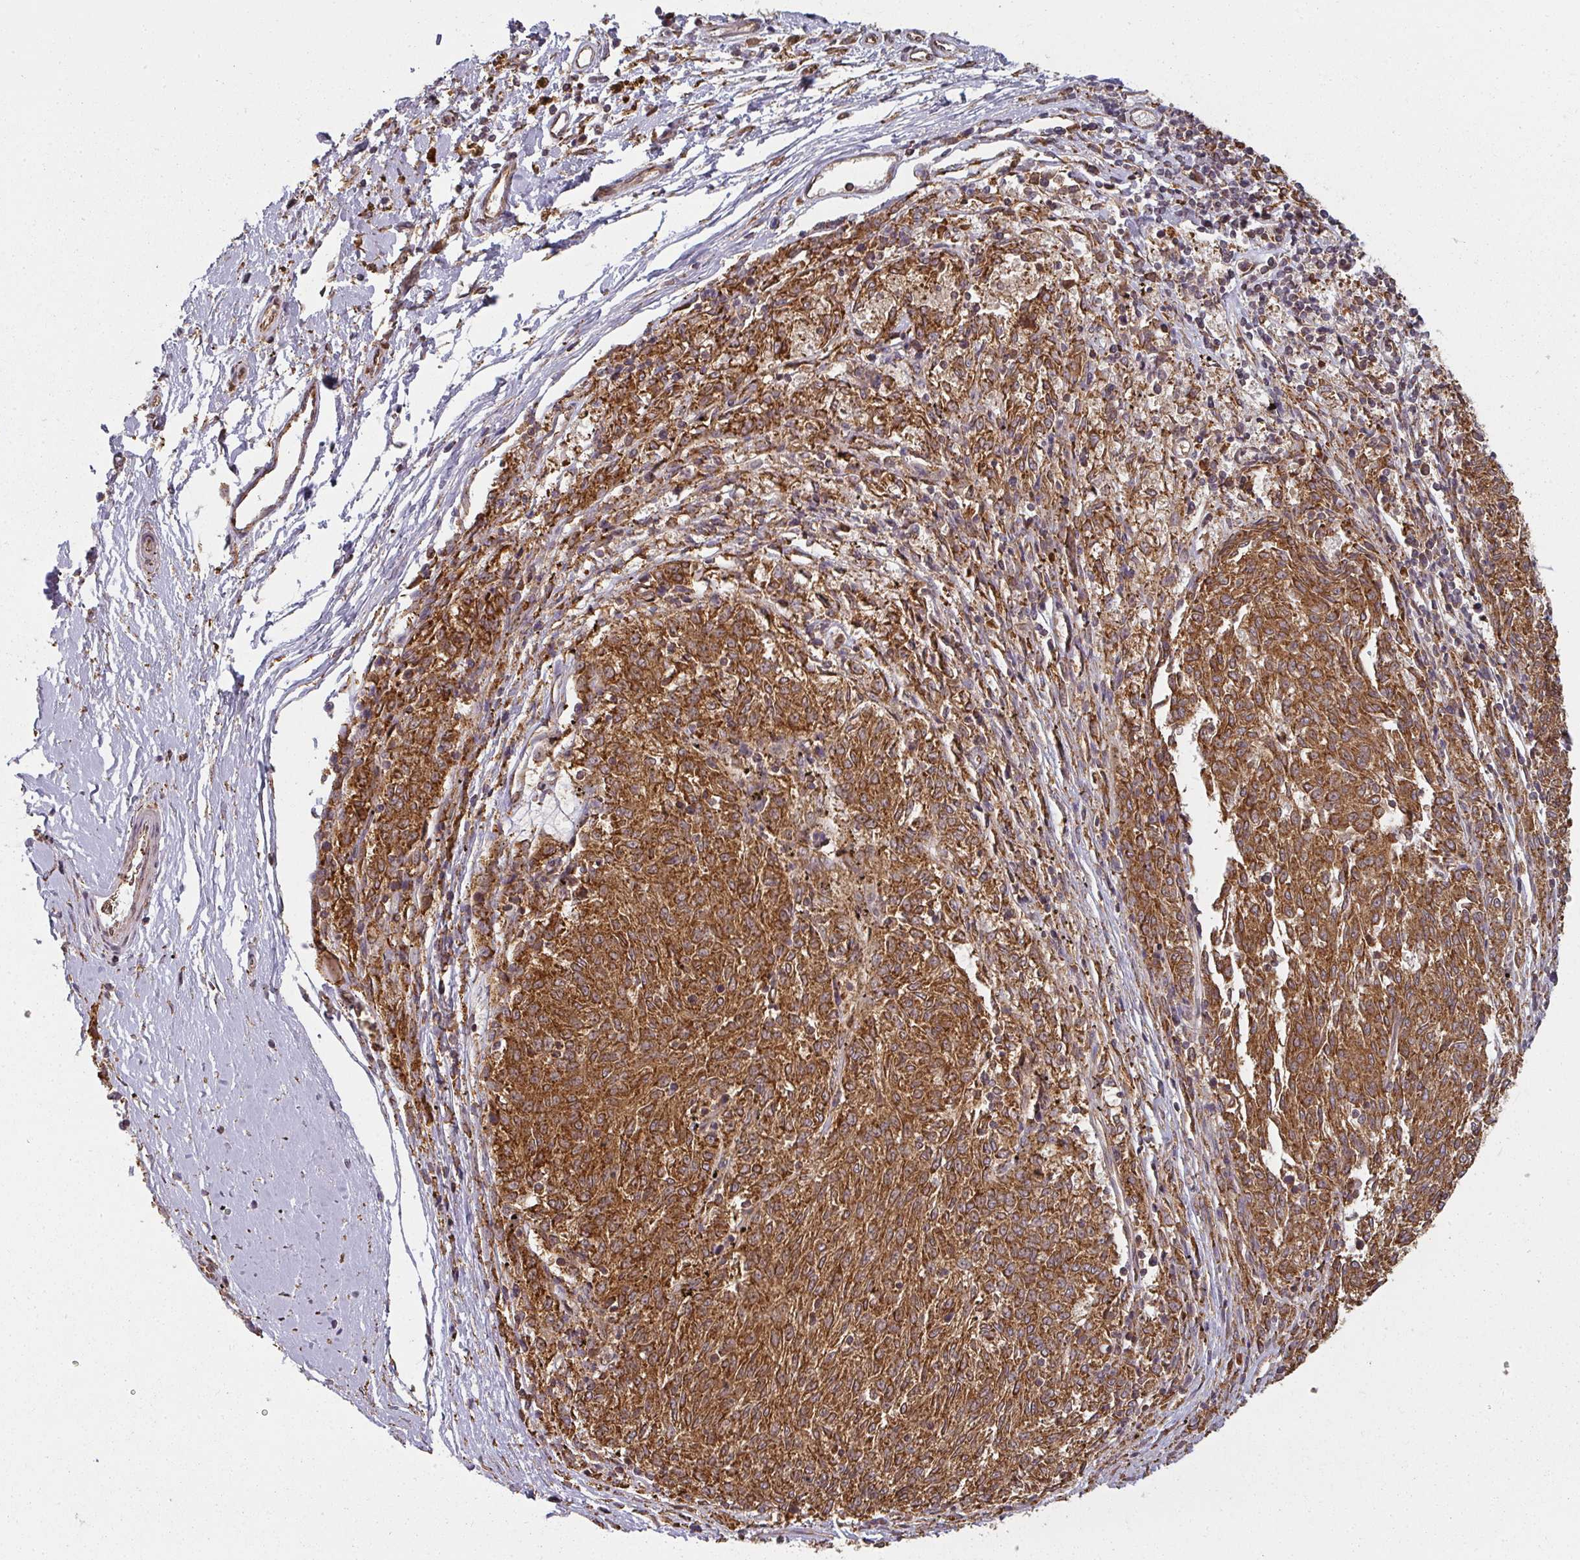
{"staining": {"intensity": "strong", "quantity": ">75%", "location": "cytoplasmic/membranous"}, "tissue": "melanoma", "cell_type": "Tumor cells", "image_type": "cancer", "snomed": [{"axis": "morphology", "description": "Malignant melanoma, NOS"}, {"axis": "topography", "description": "Skin"}], "caption": "DAB (3,3'-diaminobenzidine) immunohistochemical staining of melanoma exhibits strong cytoplasmic/membranous protein positivity in approximately >75% of tumor cells.", "gene": "PPP6R3", "patient": {"sex": "female", "age": 72}}